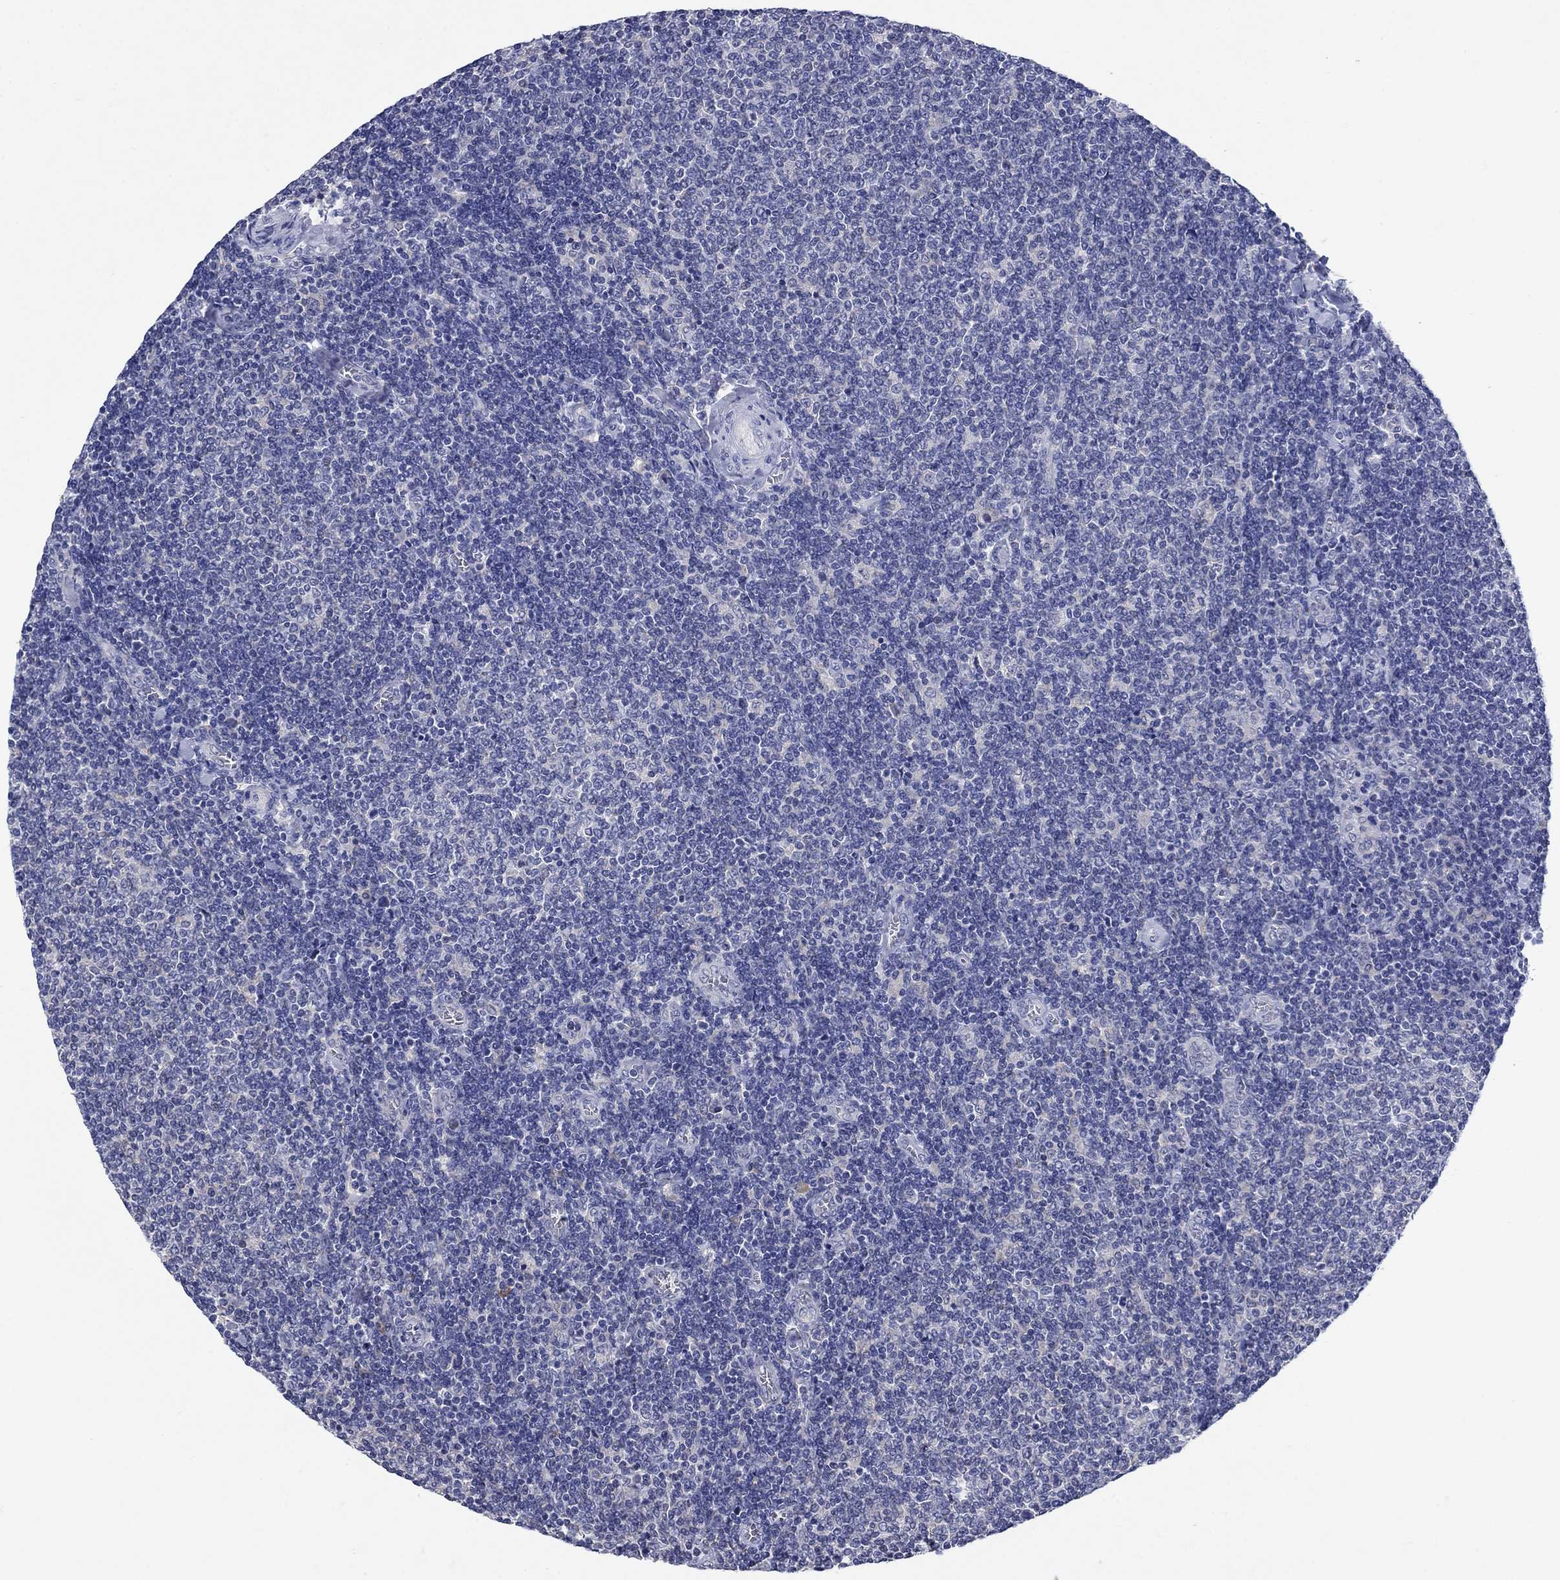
{"staining": {"intensity": "negative", "quantity": "none", "location": "none"}, "tissue": "lymphoma", "cell_type": "Tumor cells", "image_type": "cancer", "snomed": [{"axis": "morphology", "description": "Malignant lymphoma, non-Hodgkin's type, Low grade"}, {"axis": "topography", "description": "Lymph node"}], "caption": "Immunohistochemical staining of lymphoma exhibits no significant staining in tumor cells.", "gene": "SULT2B1", "patient": {"sex": "male", "age": 52}}